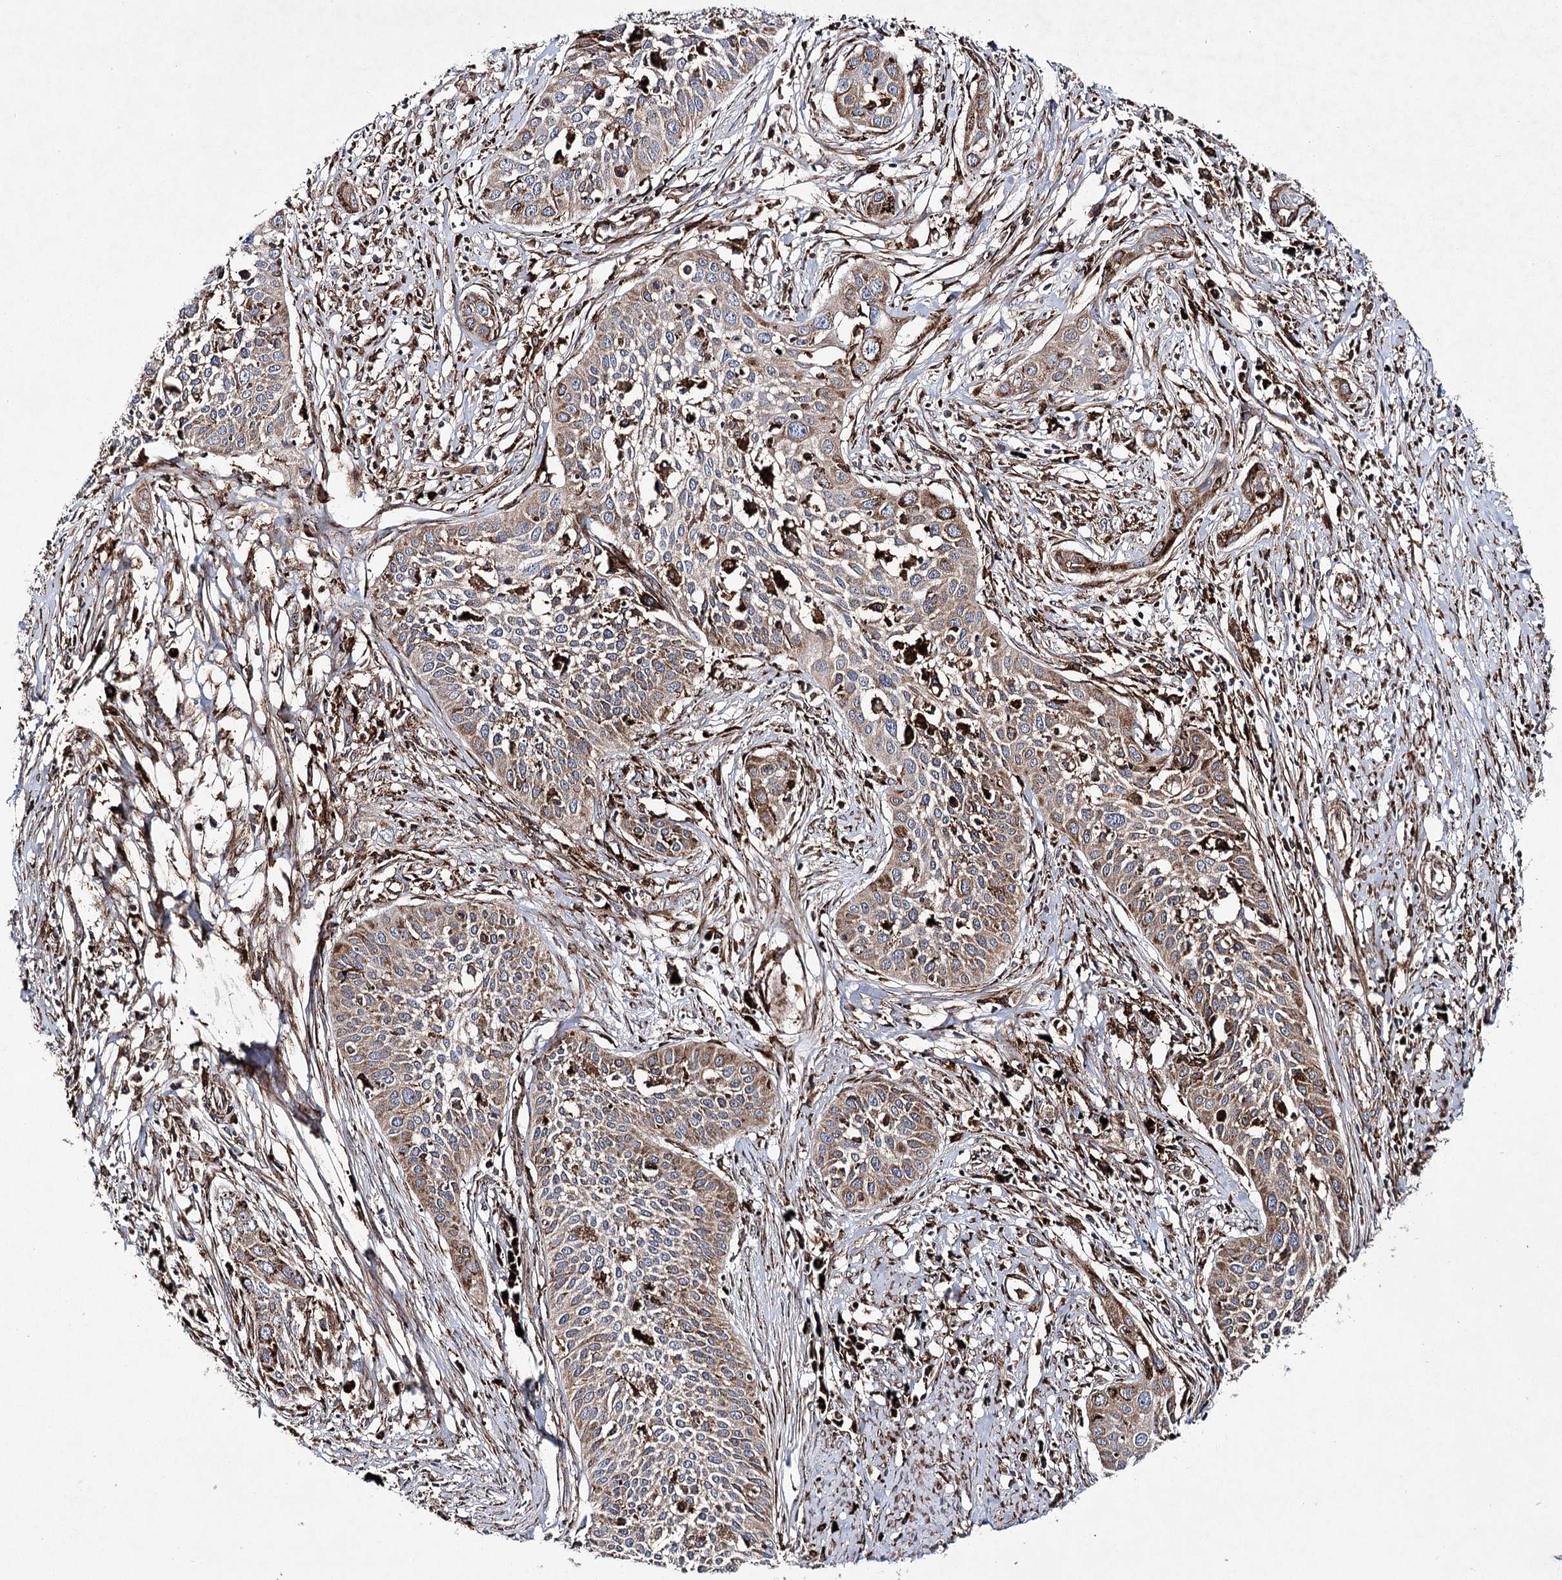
{"staining": {"intensity": "strong", "quantity": "<25%", "location": "cytoplasmic/membranous"}, "tissue": "cervical cancer", "cell_type": "Tumor cells", "image_type": "cancer", "snomed": [{"axis": "morphology", "description": "Squamous cell carcinoma, NOS"}, {"axis": "topography", "description": "Cervix"}], "caption": "The micrograph demonstrates immunohistochemical staining of cervical squamous cell carcinoma. There is strong cytoplasmic/membranous staining is present in about <25% of tumor cells.", "gene": "DCUN1D4", "patient": {"sex": "female", "age": 34}}